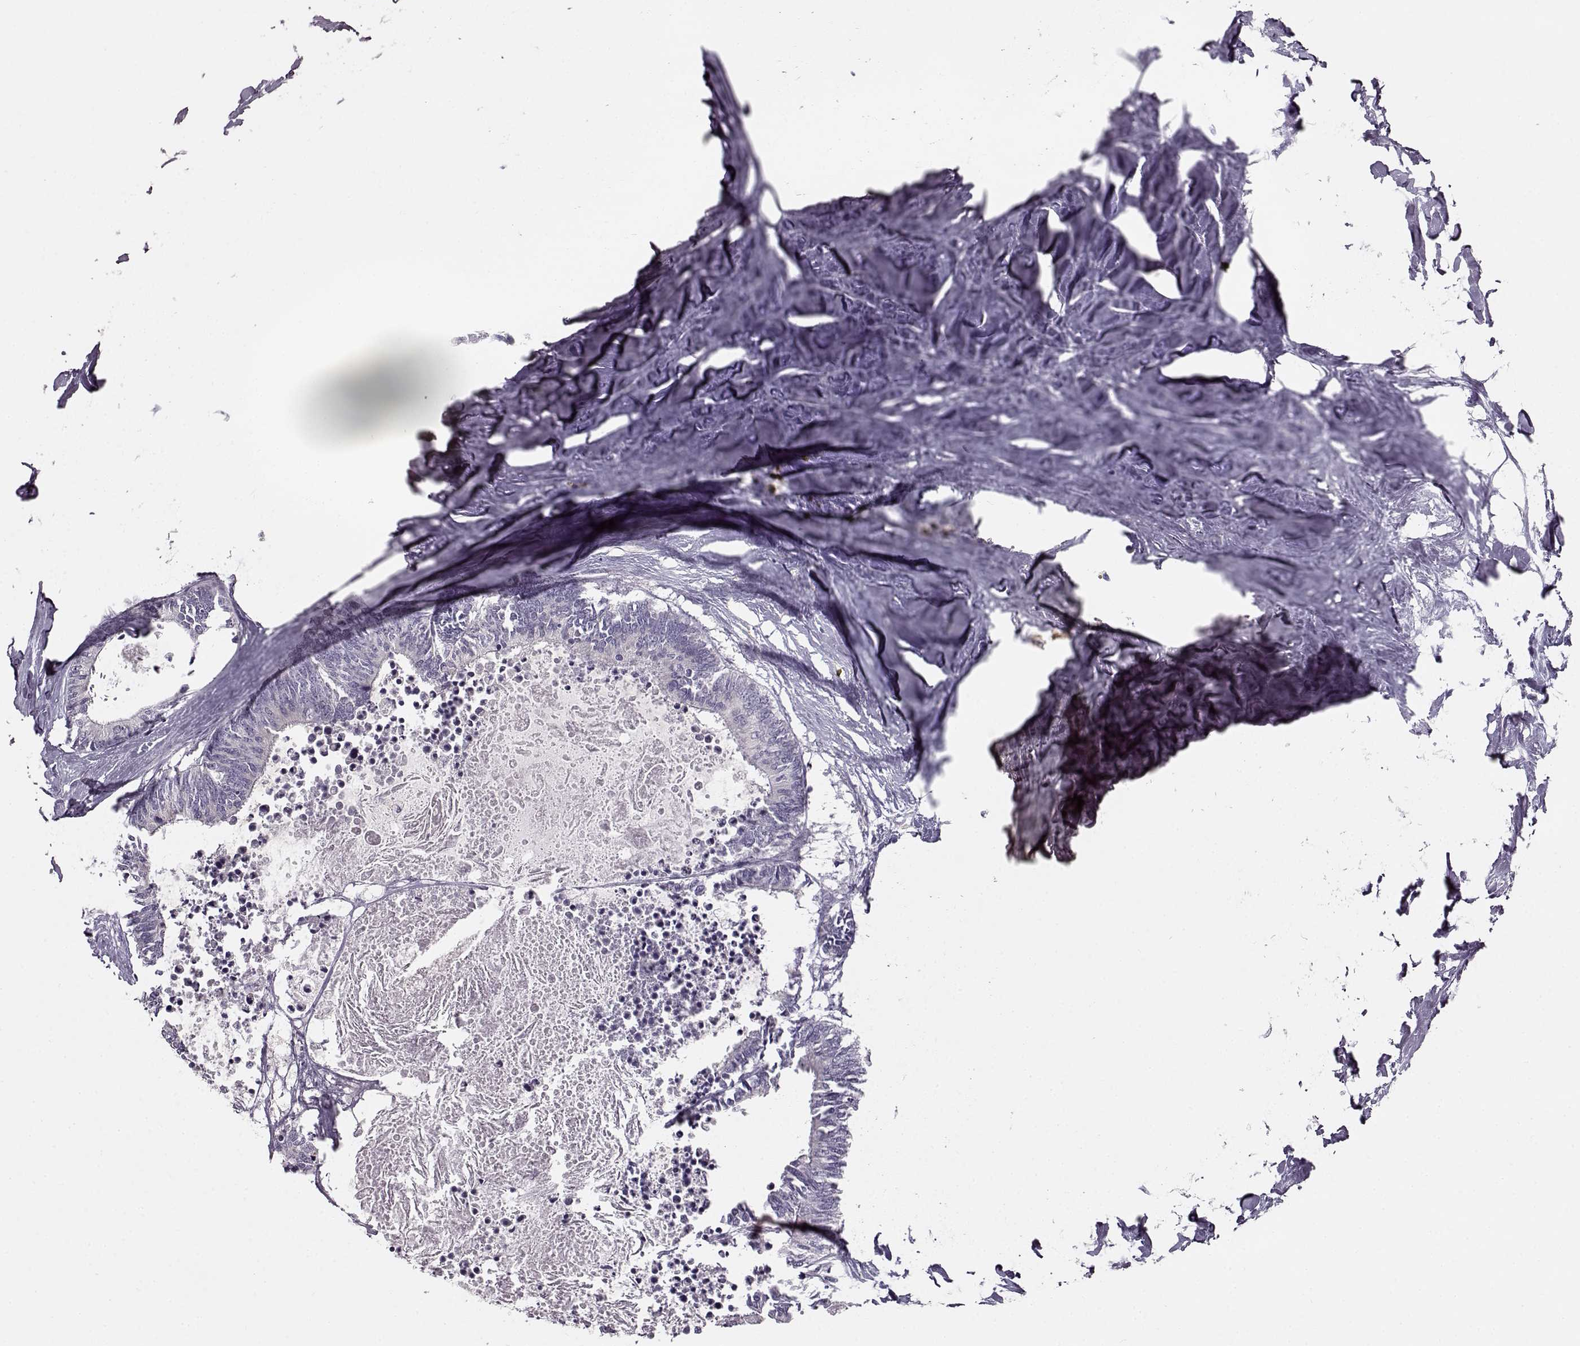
{"staining": {"intensity": "negative", "quantity": "none", "location": "none"}, "tissue": "colorectal cancer", "cell_type": "Tumor cells", "image_type": "cancer", "snomed": [{"axis": "morphology", "description": "Adenocarcinoma, NOS"}, {"axis": "topography", "description": "Colon"}, {"axis": "topography", "description": "Rectum"}], "caption": "Tumor cells are negative for protein expression in human colorectal adenocarcinoma.", "gene": "MAP6D1", "patient": {"sex": "male", "age": 57}}